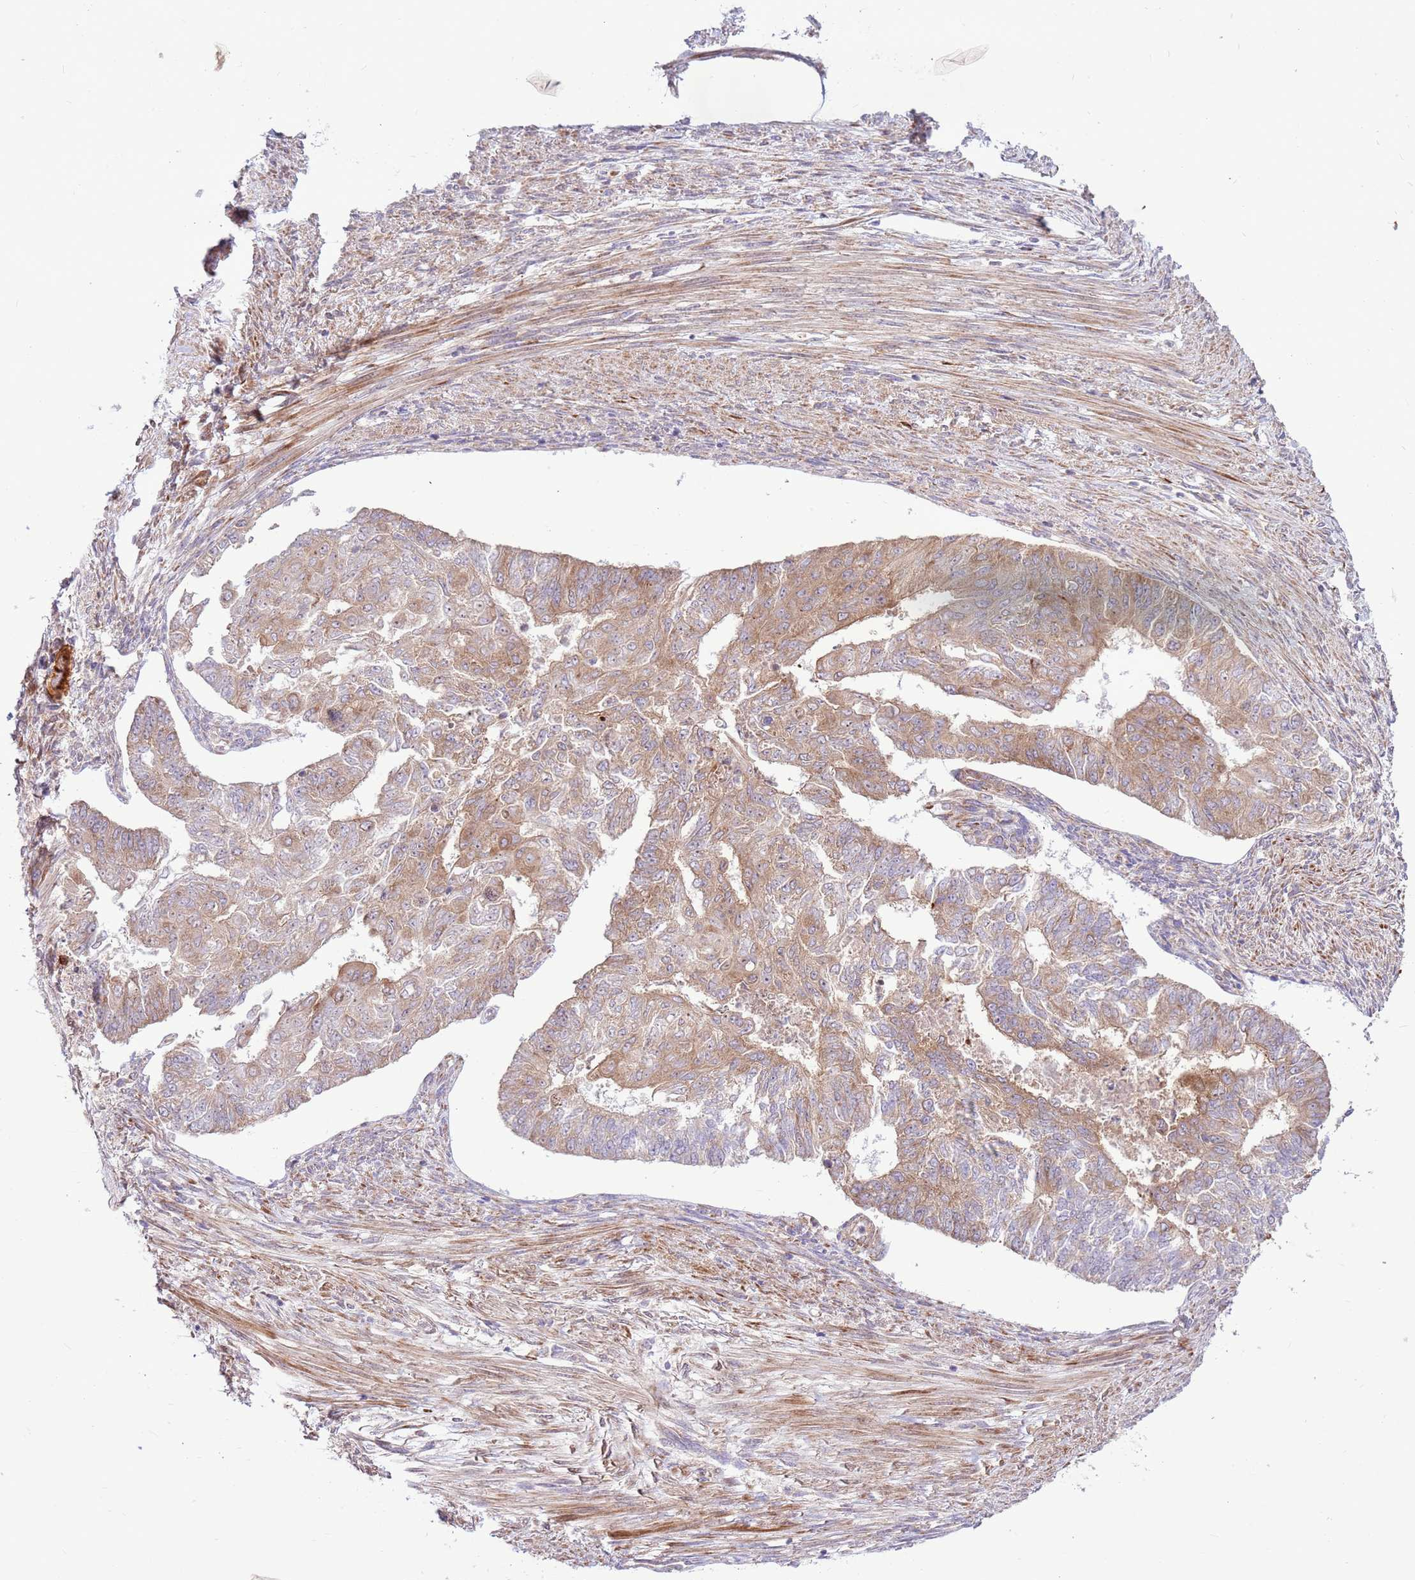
{"staining": {"intensity": "moderate", "quantity": ">75%", "location": "cytoplasmic/membranous"}, "tissue": "endometrial cancer", "cell_type": "Tumor cells", "image_type": "cancer", "snomed": [{"axis": "morphology", "description": "Adenocarcinoma, NOS"}, {"axis": "topography", "description": "Endometrium"}], "caption": "A brown stain labels moderate cytoplasmic/membranous expression of a protein in human endometrial cancer (adenocarcinoma) tumor cells. (Brightfield microscopy of DAB IHC at high magnification).", "gene": "DDX19B", "patient": {"sex": "female", "age": 32}}